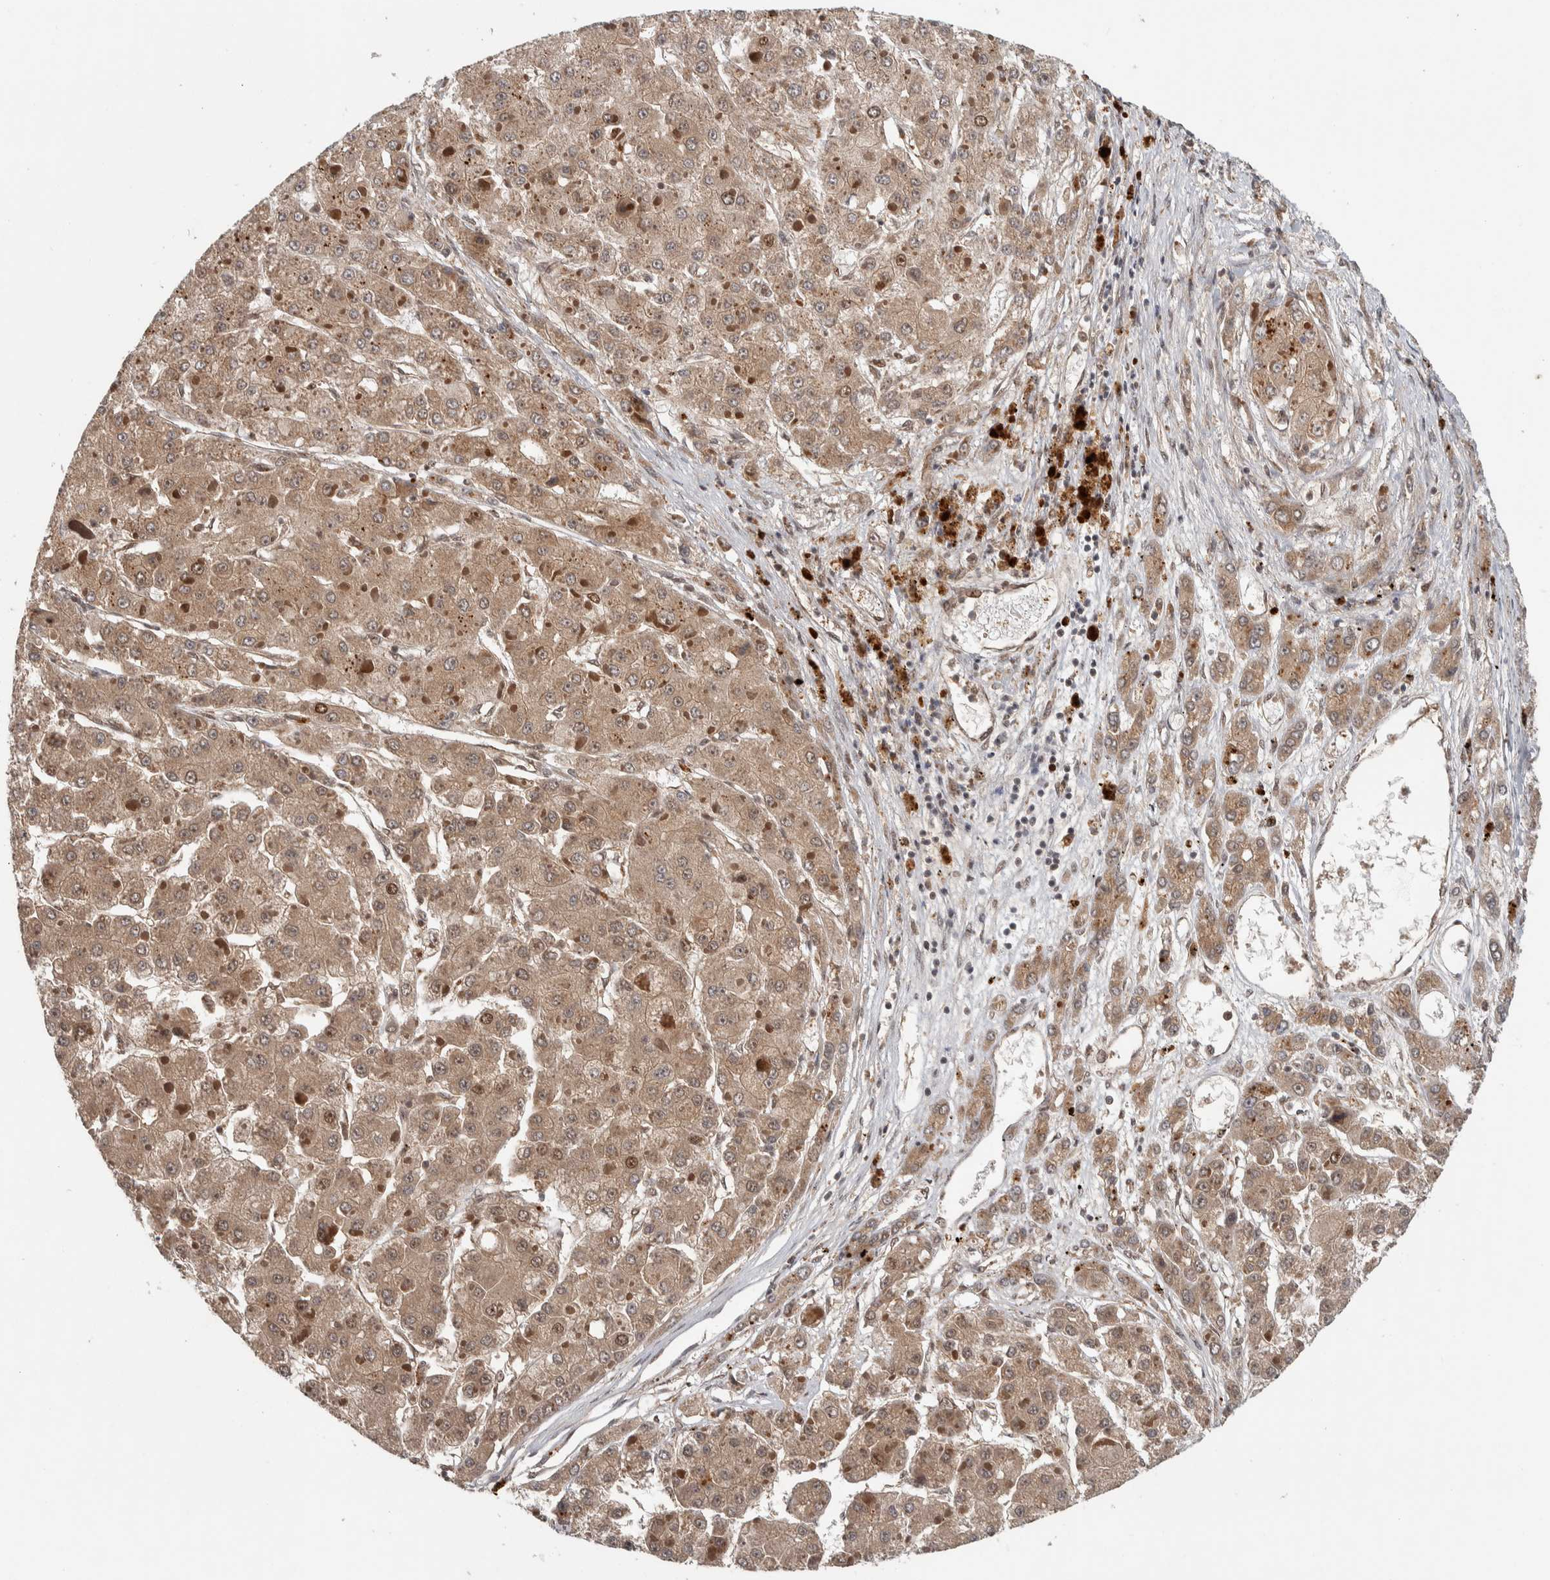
{"staining": {"intensity": "weak", "quantity": ">75%", "location": "cytoplasmic/membranous,nuclear"}, "tissue": "liver cancer", "cell_type": "Tumor cells", "image_type": "cancer", "snomed": [{"axis": "morphology", "description": "Carcinoma, Hepatocellular, NOS"}, {"axis": "topography", "description": "Liver"}], "caption": "High-magnification brightfield microscopy of hepatocellular carcinoma (liver) stained with DAB (brown) and counterstained with hematoxylin (blue). tumor cells exhibit weak cytoplasmic/membranous and nuclear expression is present in about>75% of cells.", "gene": "RPS6KA4", "patient": {"sex": "female", "age": 73}}